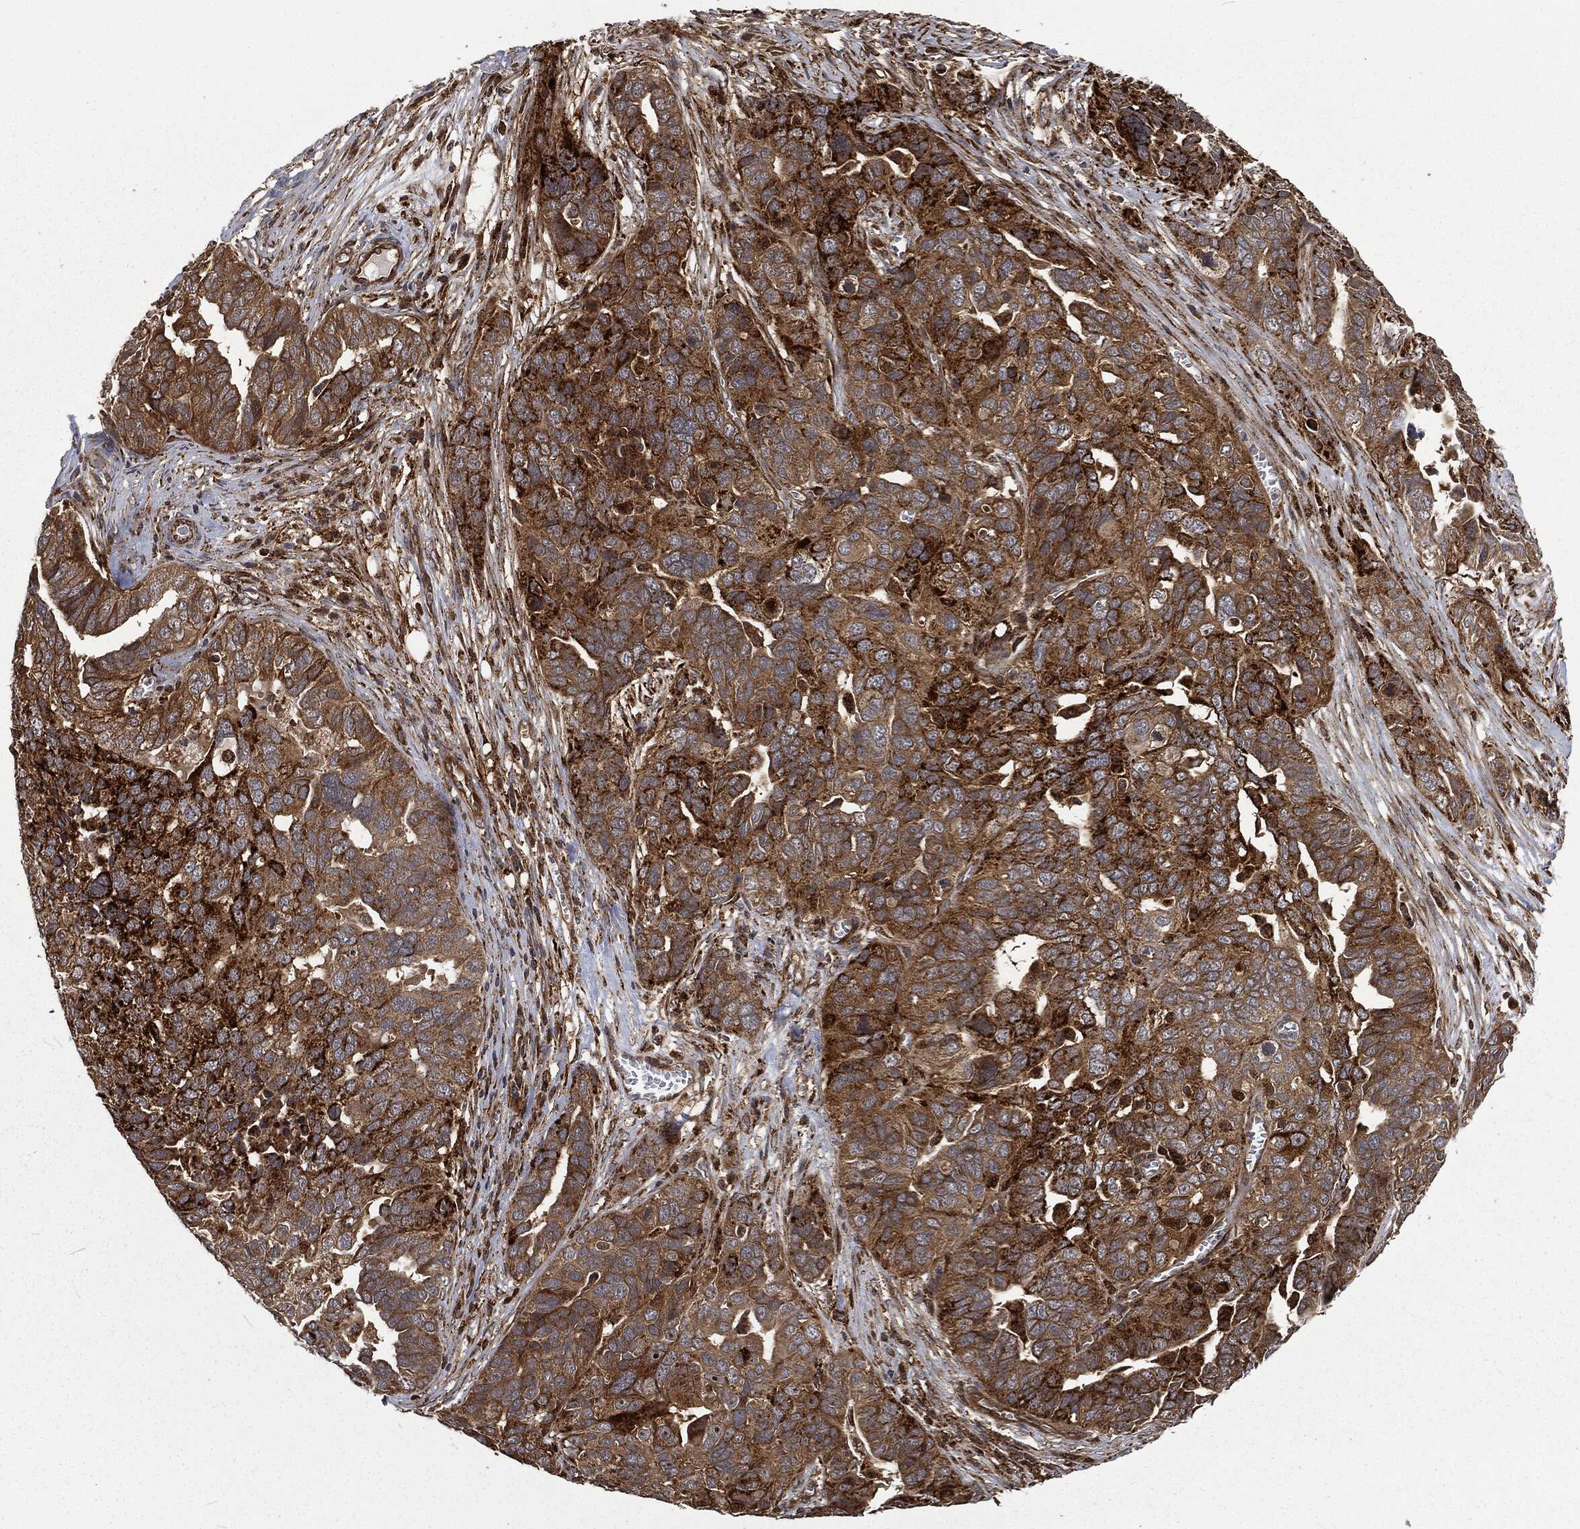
{"staining": {"intensity": "strong", "quantity": "25%-75%", "location": "cytoplasmic/membranous"}, "tissue": "ovarian cancer", "cell_type": "Tumor cells", "image_type": "cancer", "snomed": [{"axis": "morphology", "description": "Carcinoma, endometroid"}, {"axis": "topography", "description": "Soft tissue"}, {"axis": "topography", "description": "Ovary"}], "caption": "Tumor cells demonstrate high levels of strong cytoplasmic/membranous staining in about 25%-75% of cells in ovarian cancer. The staining is performed using DAB brown chromogen to label protein expression. The nuclei are counter-stained blue using hematoxylin.", "gene": "RFTN1", "patient": {"sex": "female", "age": 52}}